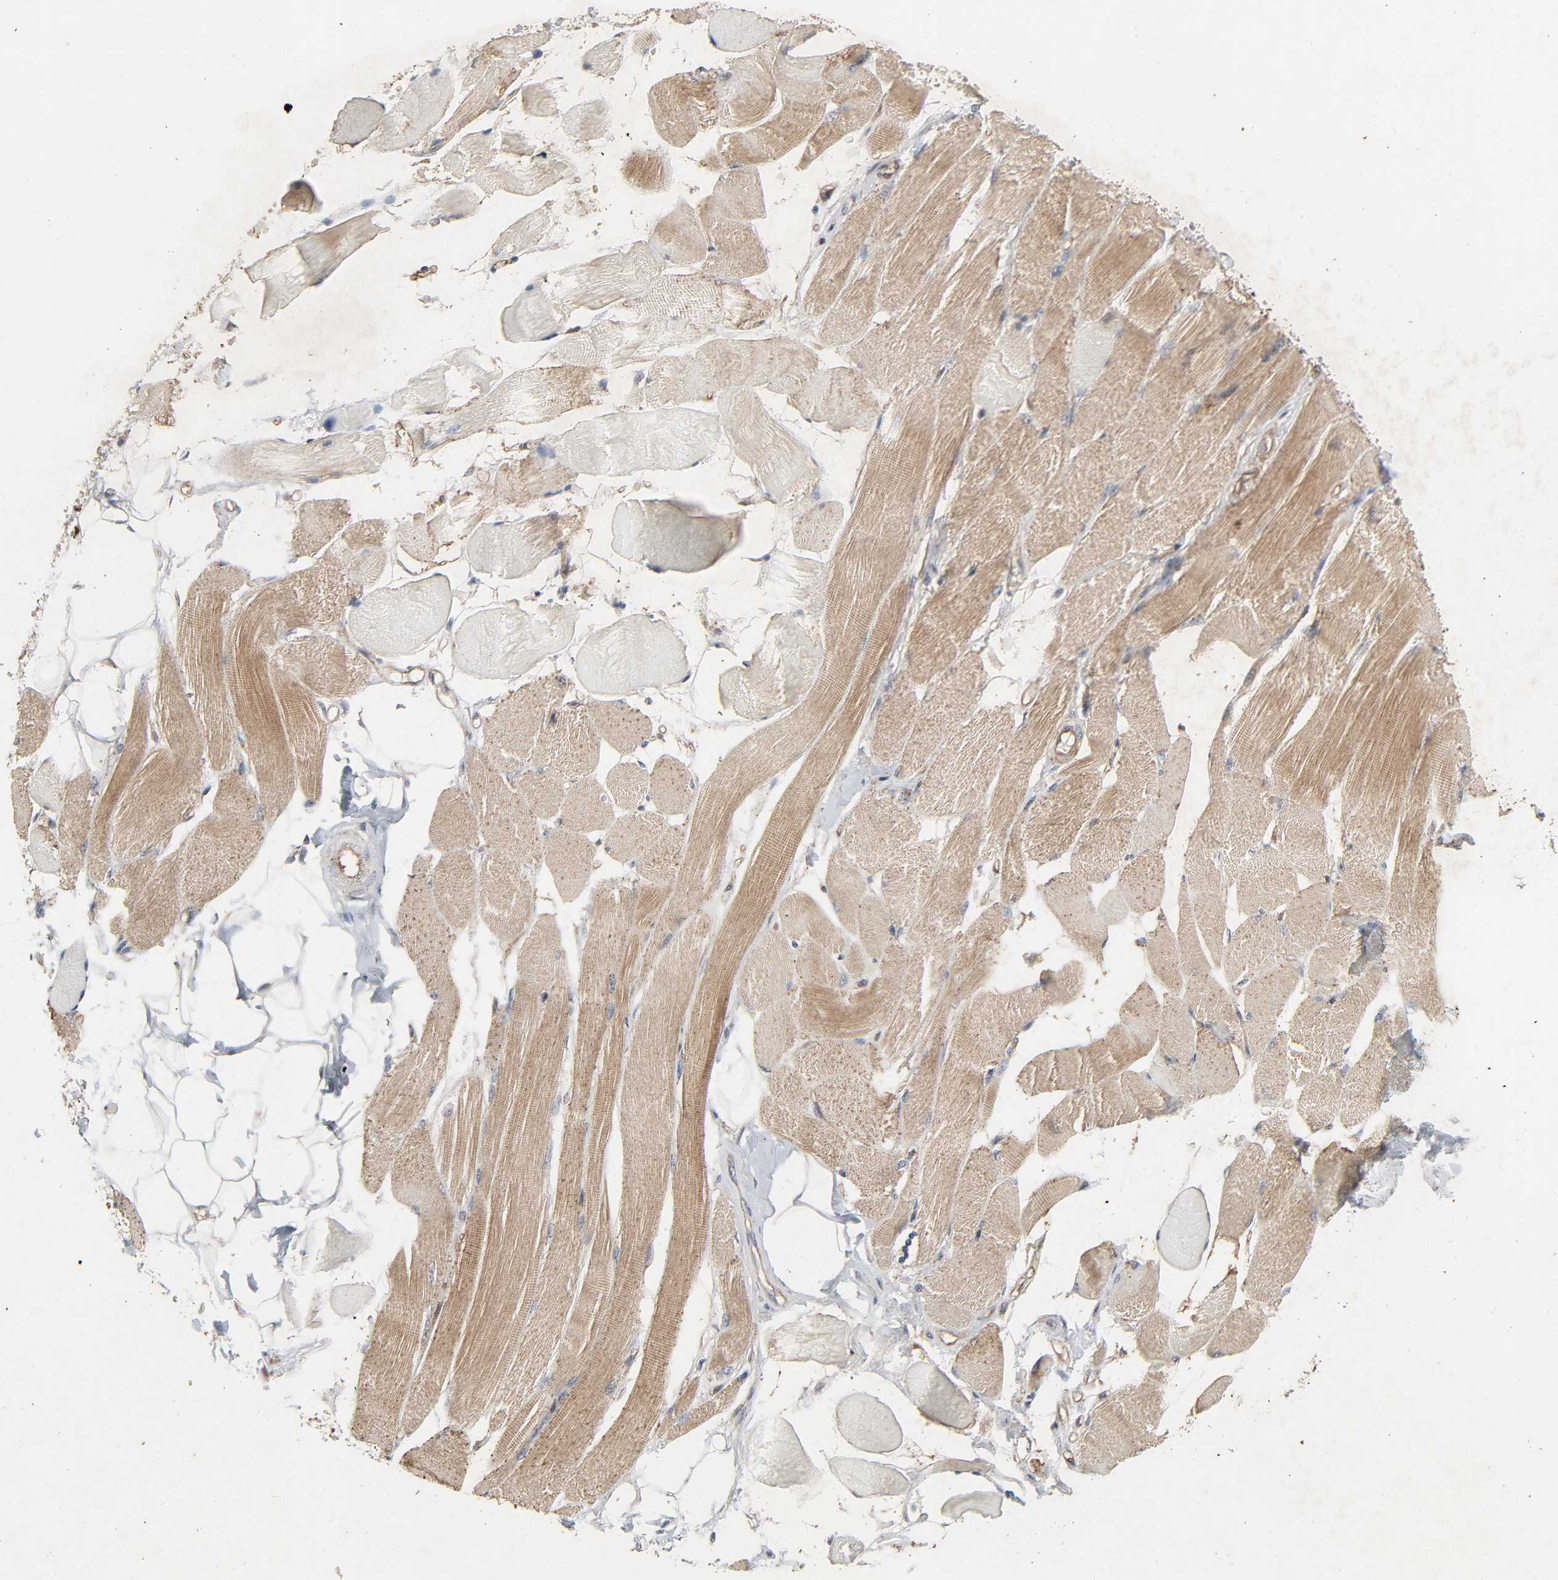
{"staining": {"intensity": "moderate", "quantity": ">75%", "location": "cytoplasmic/membranous"}, "tissue": "skeletal muscle", "cell_type": "Myocytes", "image_type": "normal", "snomed": [{"axis": "morphology", "description": "Normal tissue, NOS"}, {"axis": "topography", "description": "Skeletal muscle"}, {"axis": "topography", "description": "Peripheral nerve tissue"}], "caption": "Skeletal muscle stained for a protein (brown) displays moderate cytoplasmic/membranous positive positivity in approximately >75% of myocytes.", "gene": "ADCY4", "patient": {"sex": "female", "age": 84}}